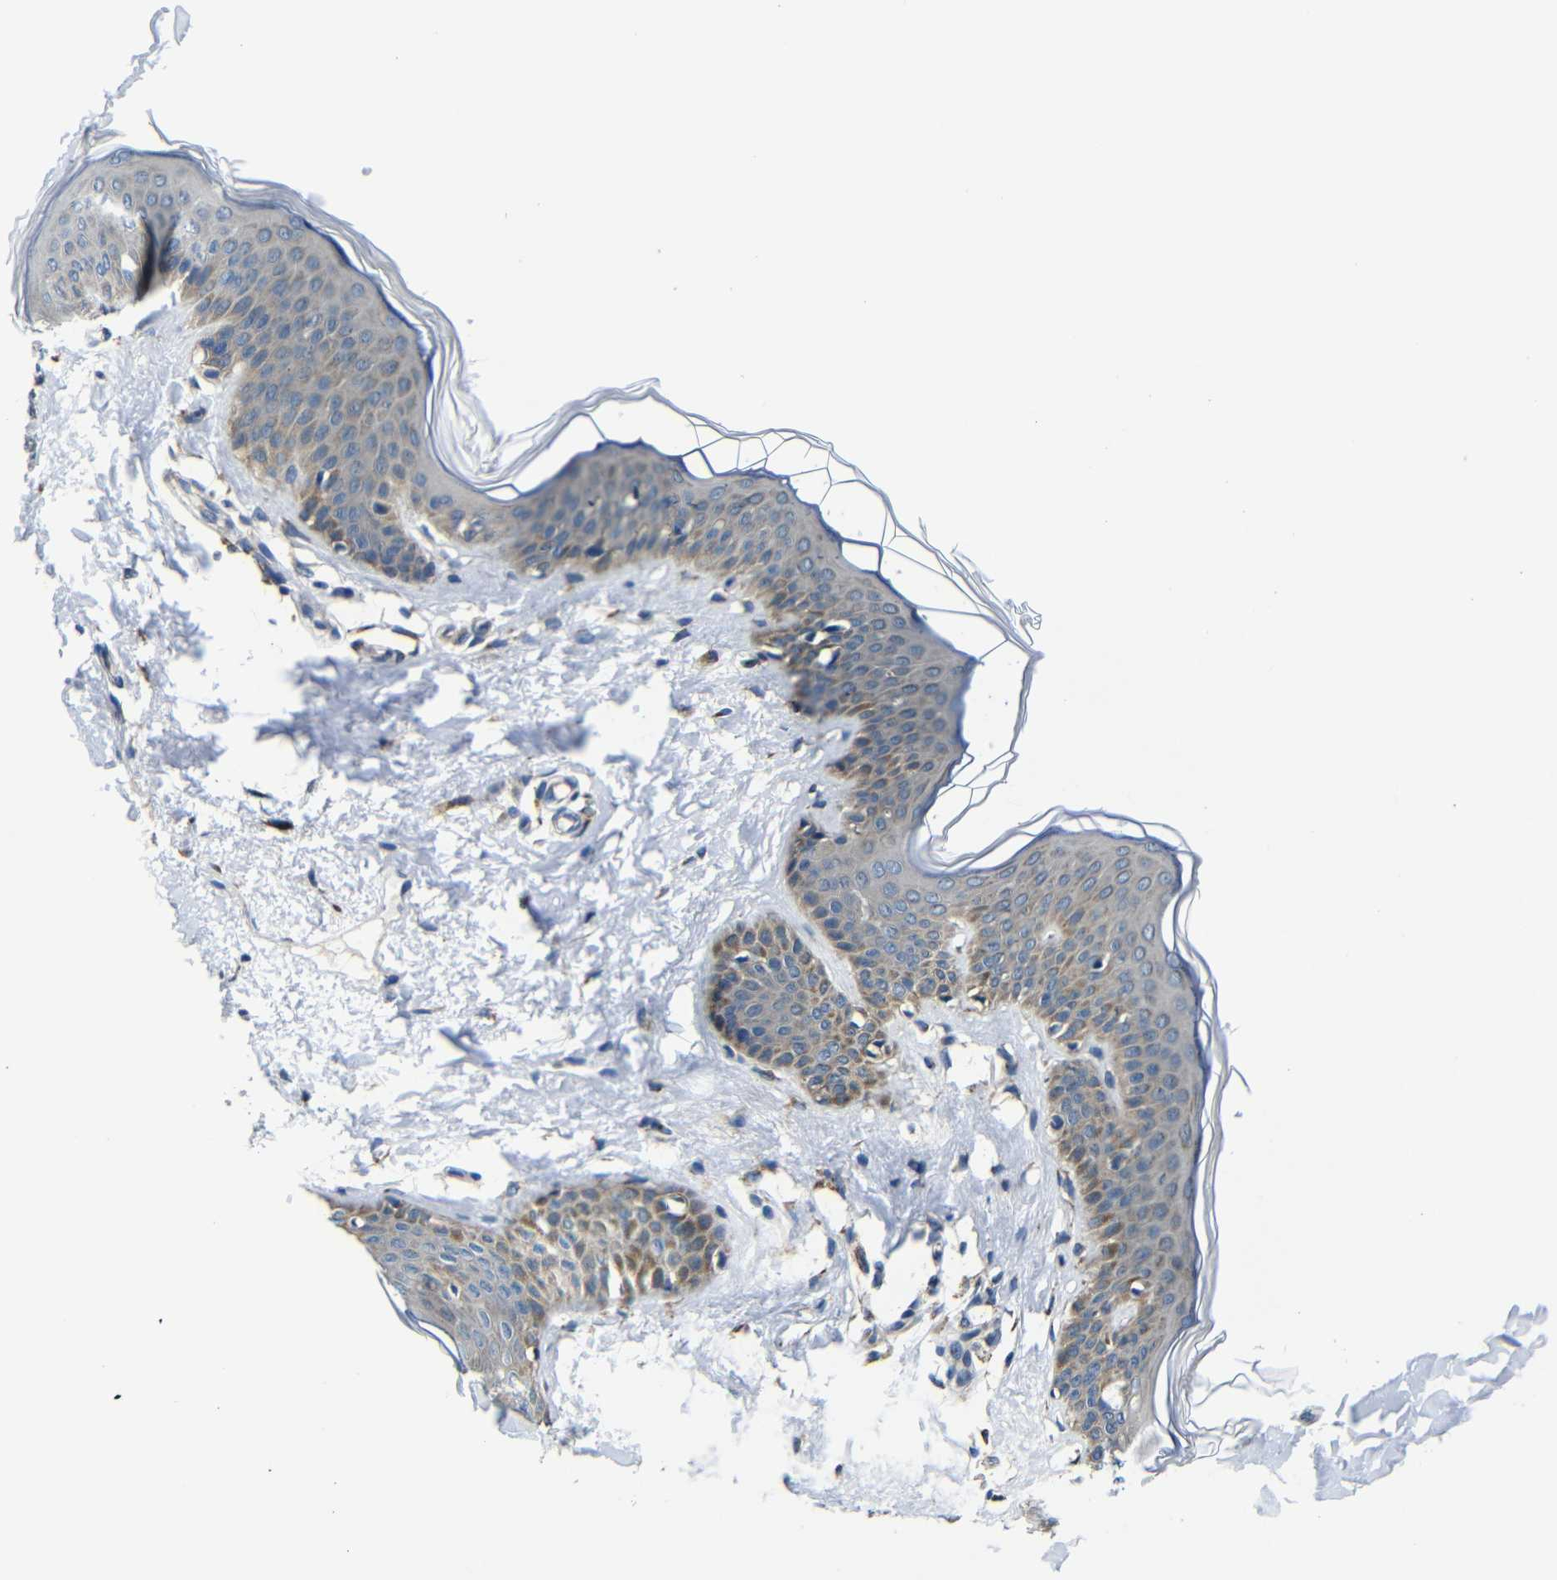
{"staining": {"intensity": "weak", "quantity": "25%-75%", "location": "cytoplasmic/membranous"}, "tissue": "skin", "cell_type": "Fibroblasts", "image_type": "normal", "snomed": [{"axis": "morphology", "description": "Normal tissue, NOS"}, {"axis": "topography", "description": "Skin"}], "caption": "IHC histopathology image of normal skin stained for a protein (brown), which displays low levels of weak cytoplasmic/membranous positivity in approximately 25%-75% of fibroblasts.", "gene": "FKBP14", "patient": {"sex": "female", "age": 17}}